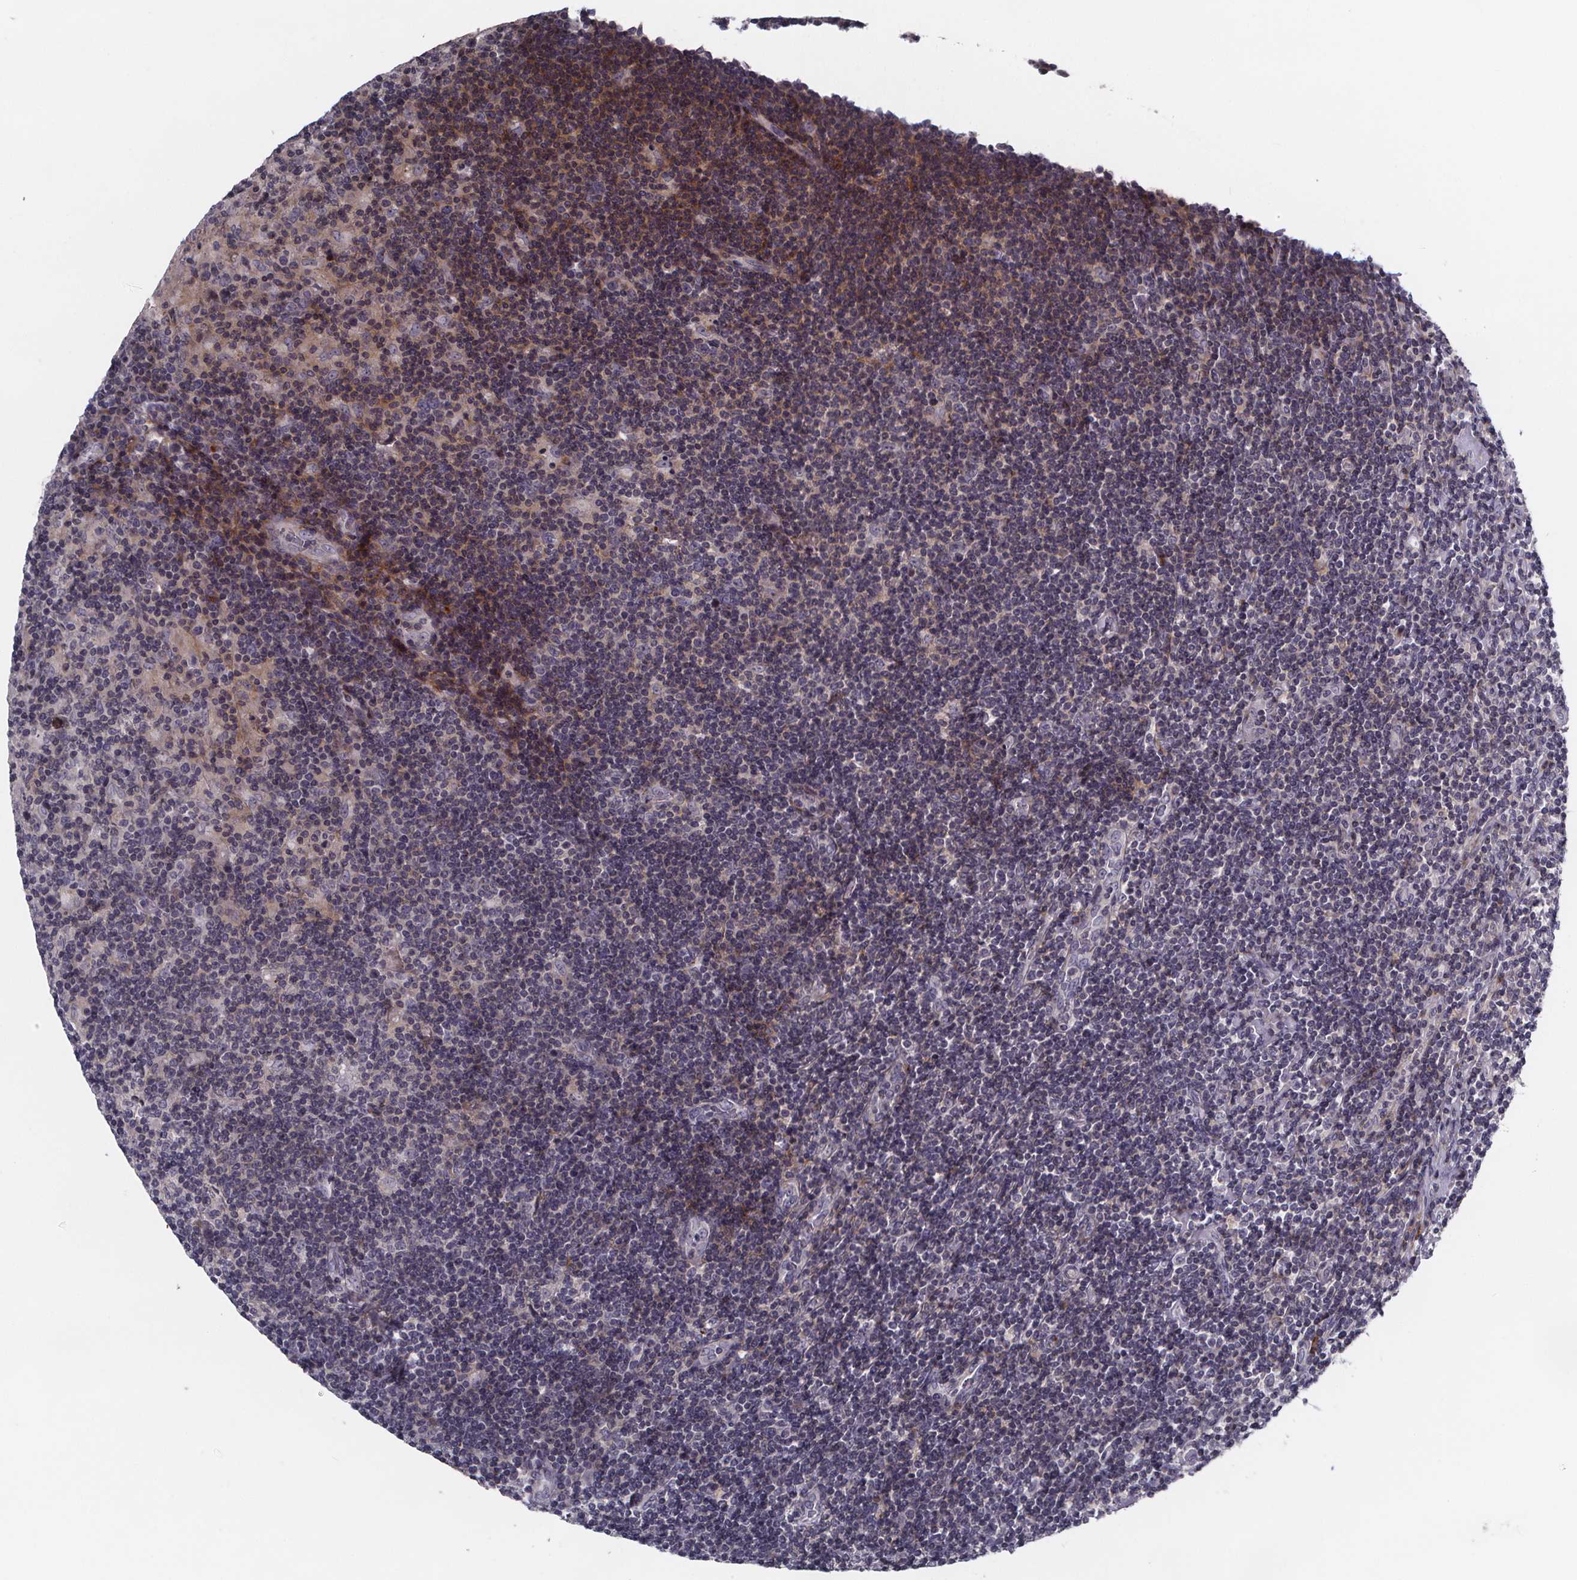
{"staining": {"intensity": "negative", "quantity": "none", "location": "none"}, "tissue": "lymphoma", "cell_type": "Tumor cells", "image_type": "cancer", "snomed": [{"axis": "morphology", "description": "Hodgkin's disease, NOS"}, {"axis": "topography", "description": "Lymph node"}], "caption": "Immunohistochemistry (IHC) micrograph of neoplastic tissue: lymphoma stained with DAB reveals no significant protein expression in tumor cells.", "gene": "FBXW2", "patient": {"sex": "male", "age": 40}}